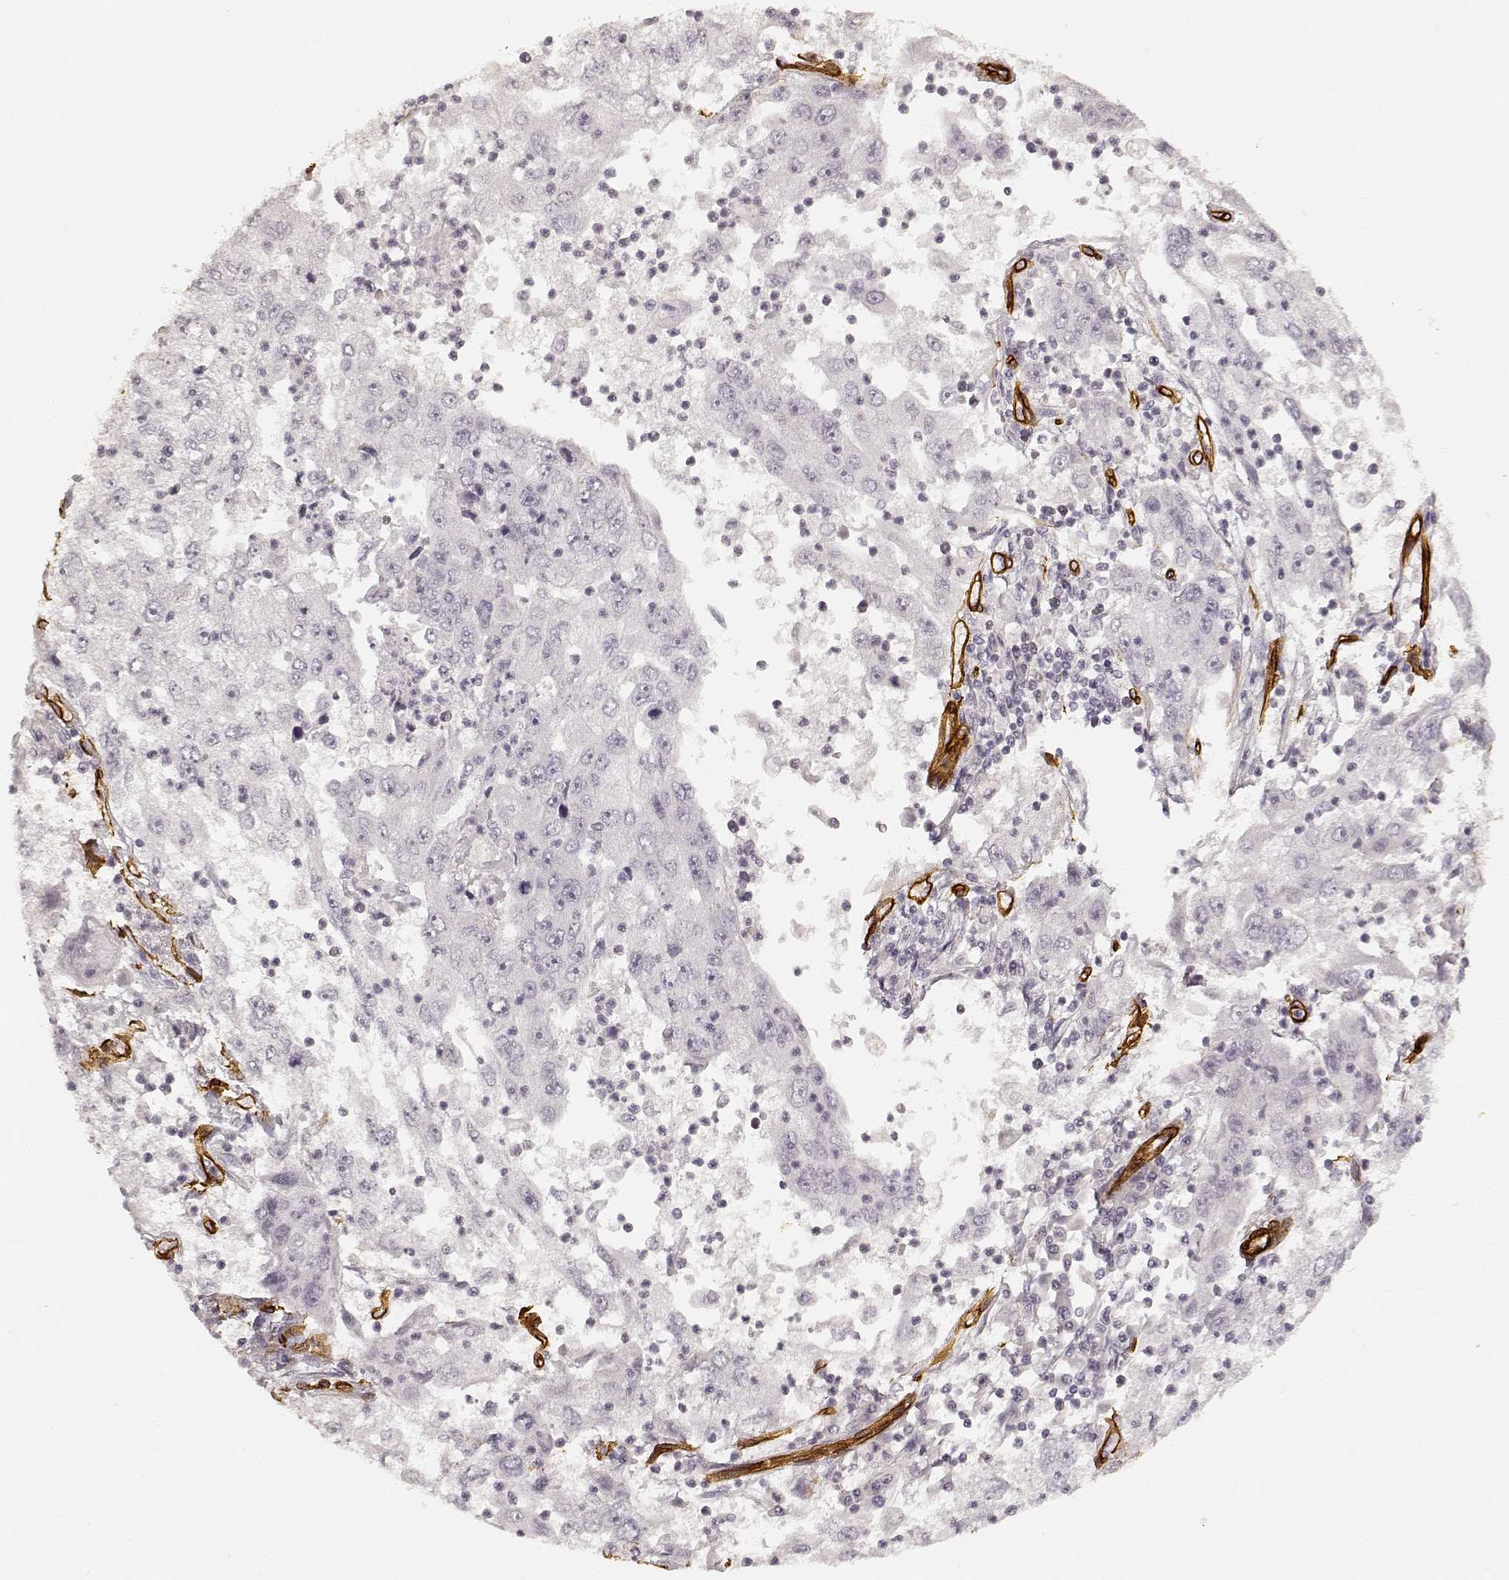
{"staining": {"intensity": "negative", "quantity": "none", "location": "none"}, "tissue": "cervical cancer", "cell_type": "Tumor cells", "image_type": "cancer", "snomed": [{"axis": "morphology", "description": "Squamous cell carcinoma, NOS"}, {"axis": "topography", "description": "Cervix"}], "caption": "Immunohistochemistry histopathology image of neoplastic tissue: cervical squamous cell carcinoma stained with DAB (3,3'-diaminobenzidine) displays no significant protein positivity in tumor cells.", "gene": "LAMA4", "patient": {"sex": "female", "age": 36}}